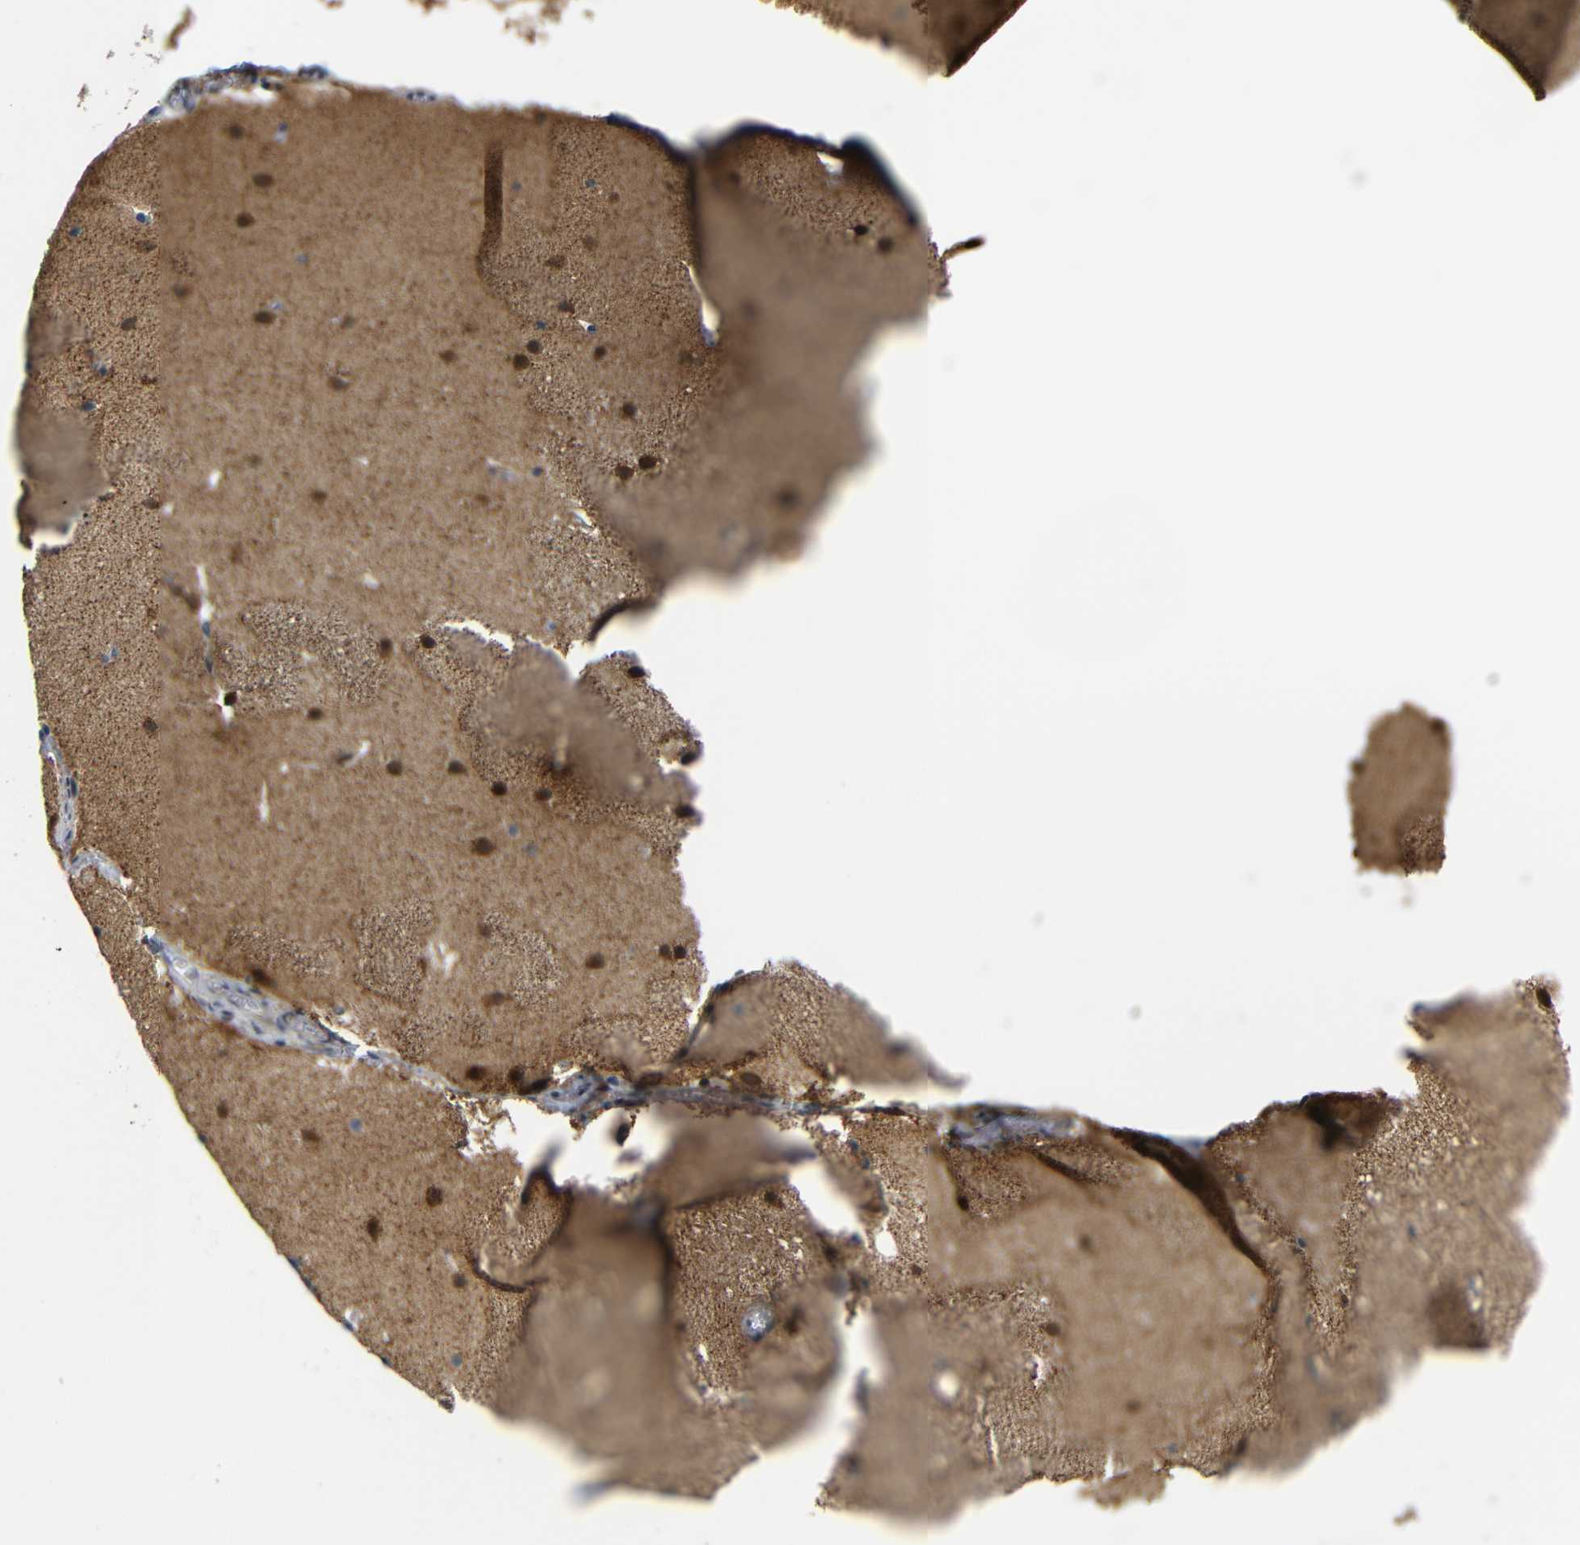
{"staining": {"intensity": "moderate", "quantity": "25%-75%", "location": "cytoplasmic/membranous"}, "tissue": "cerebellum", "cell_type": "Cells in granular layer", "image_type": "normal", "snomed": [{"axis": "morphology", "description": "Normal tissue, NOS"}, {"axis": "topography", "description": "Cerebellum"}], "caption": "The histopathology image displays immunohistochemical staining of normal cerebellum. There is moderate cytoplasmic/membranous staining is identified in approximately 25%-75% of cells in granular layer.", "gene": "SYDE1", "patient": {"sex": "male", "age": 45}}